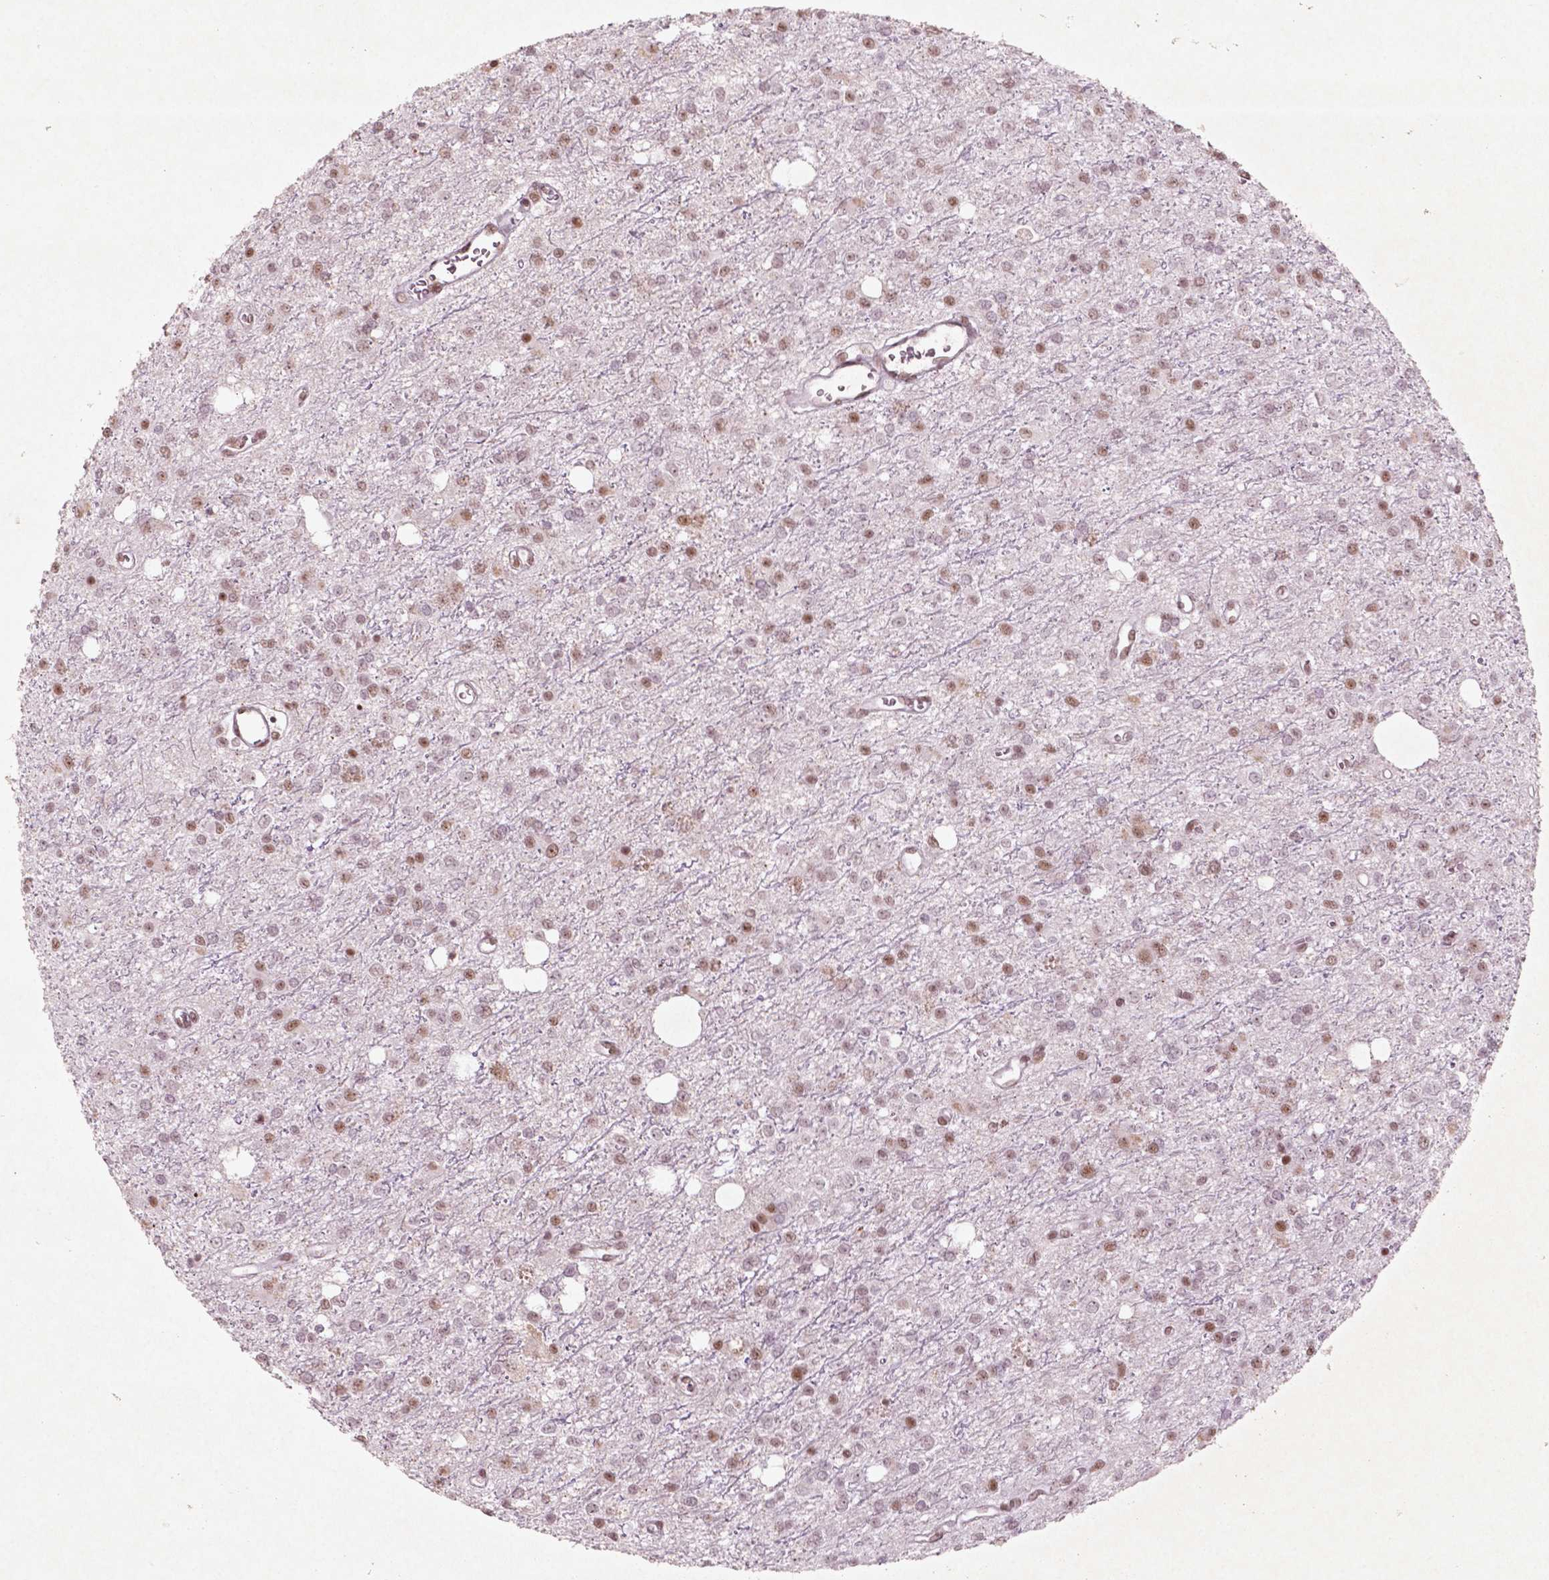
{"staining": {"intensity": "moderate", "quantity": ">75%", "location": "nuclear"}, "tissue": "glioma", "cell_type": "Tumor cells", "image_type": "cancer", "snomed": [{"axis": "morphology", "description": "Glioma, malignant, Low grade"}, {"axis": "topography", "description": "Brain"}], "caption": "Immunohistochemical staining of human glioma exhibits moderate nuclear protein staining in approximately >75% of tumor cells.", "gene": "HMG20B", "patient": {"sex": "female", "age": 45}}